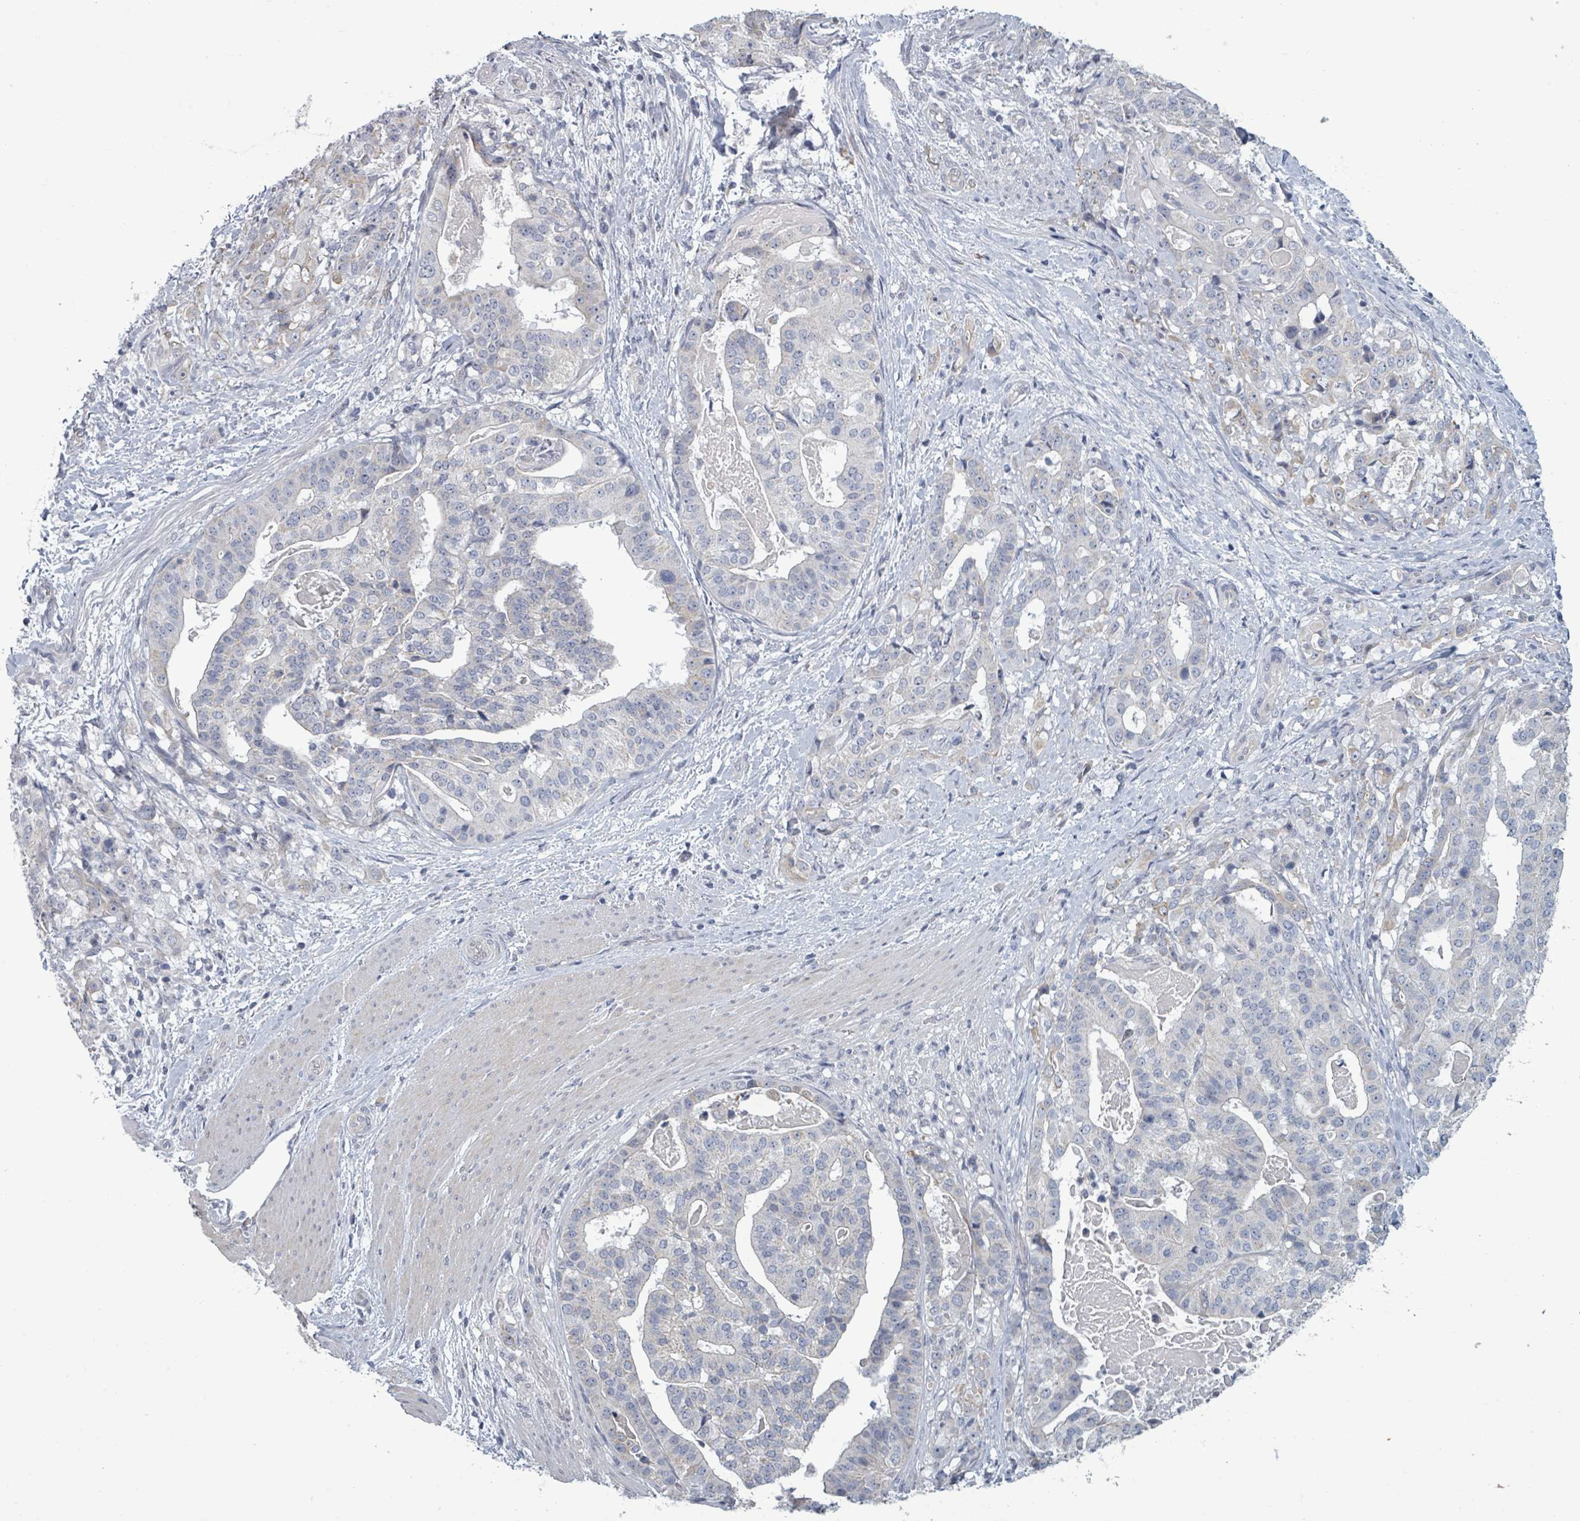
{"staining": {"intensity": "negative", "quantity": "none", "location": "none"}, "tissue": "stomach cancer", "cell_type": "Tumor cells", "image_type": "cancer", "snomed": [{"axis": "morphology", "description": "Adenocarcinoma, NOS"}, {"axis": "topography", "description": "Stomach"}], "caption": "This is an immunohistochemistry (IHC) histopathology image of adenocarcinoma (stomach). There is no positivity in tumor cells.", "gene": "ASB12", "patient": {"sex": "male", "age": 48}}